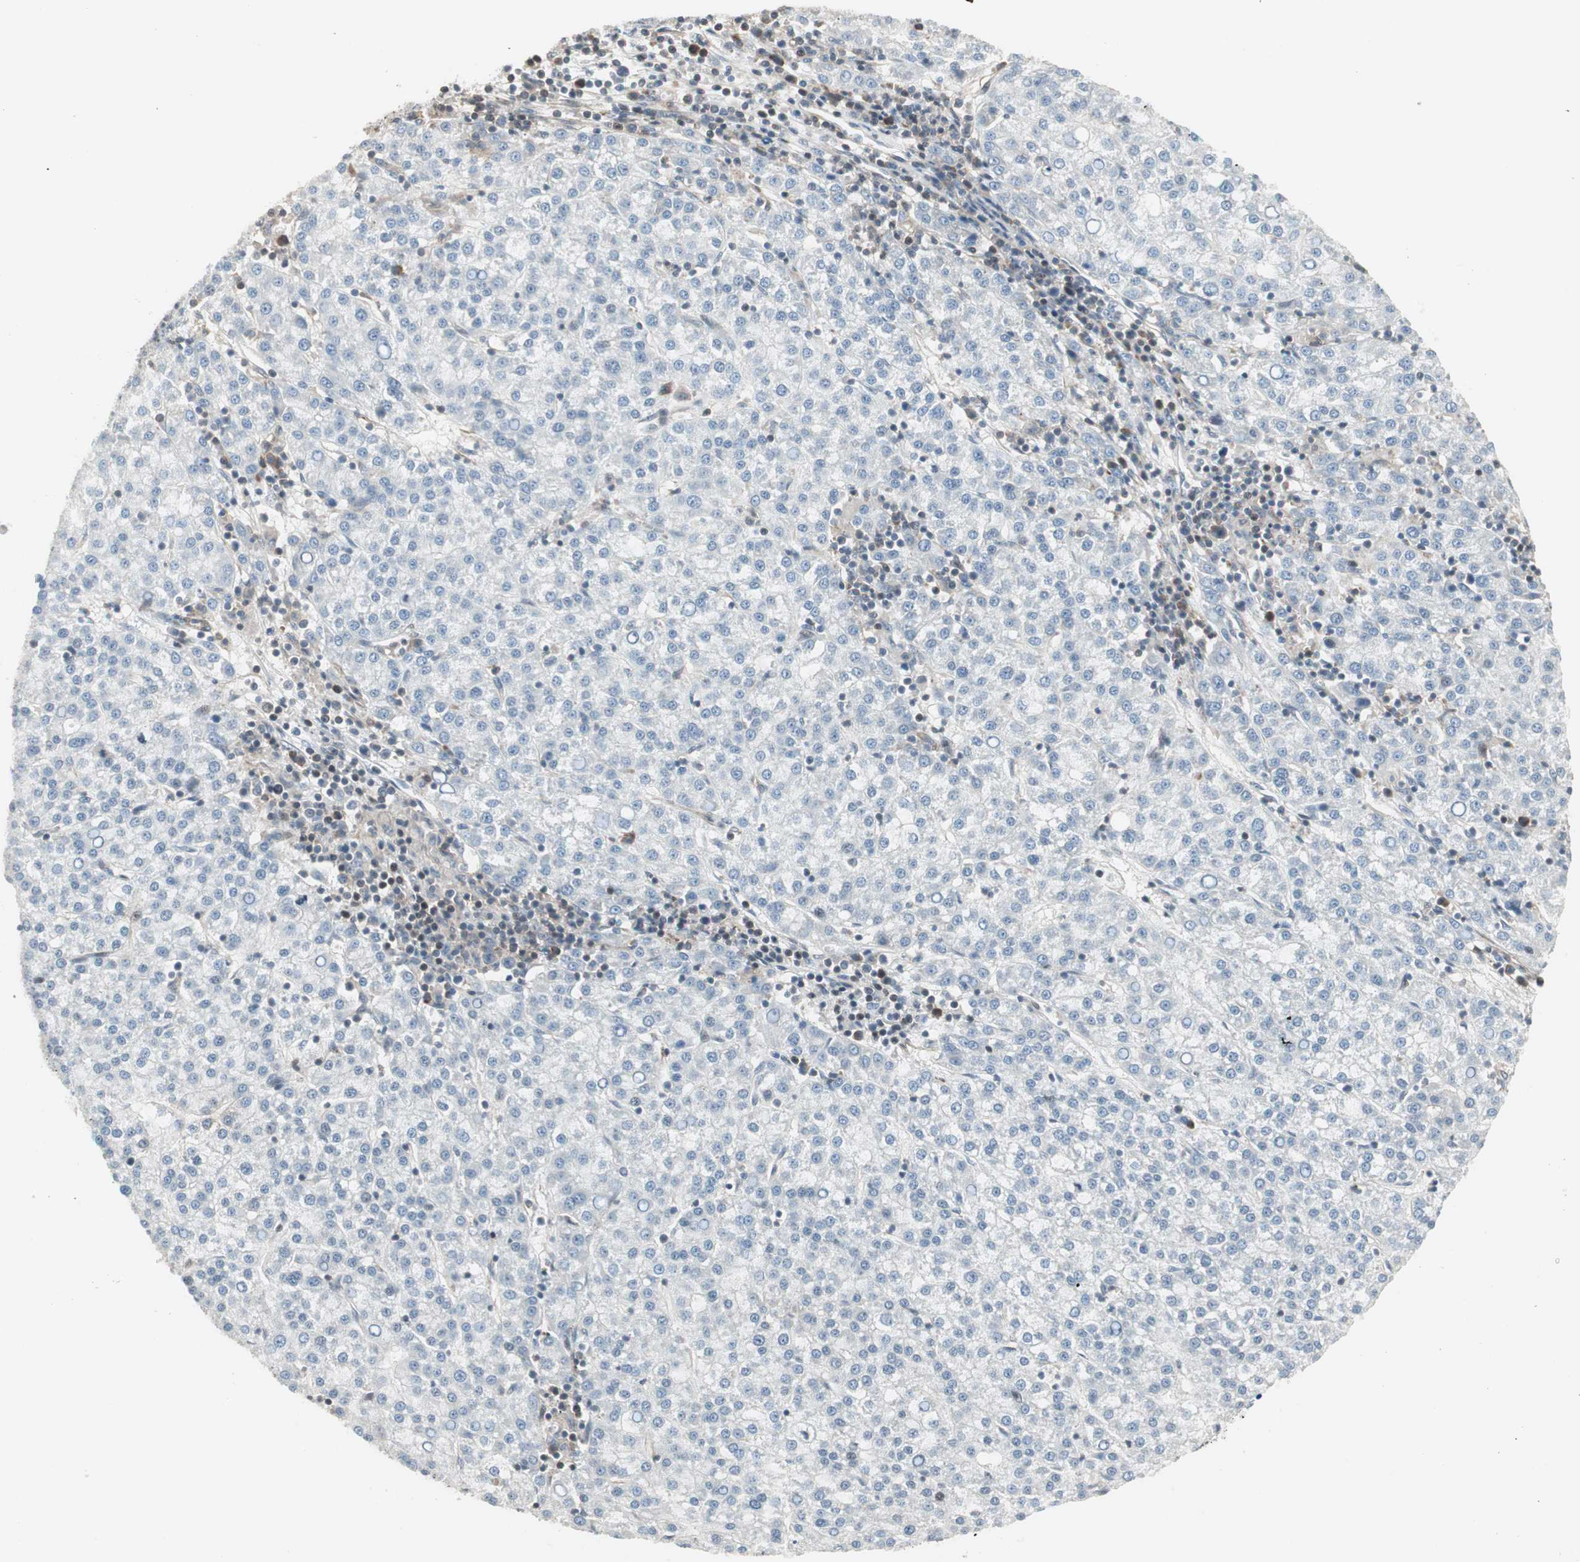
{"staining": {"intensity": "negative", "quantity": "none", "location": "none"}, "tissue": "liver cancer", "cell_type": "Tumor cells", "image_type": "cancer", "snomed": [{"axis": "morphology", "description": "Carcinoma, Hepatocellular, NOS"}, {"axis": "topography", "description": "Liver"}], "caption": "An image of human liver cancer (hepatocellular carcinoma) is negative for staining in tumor cells.", "gene": "MAD2L2", "patient": {"sex": "female", "age": 58}}